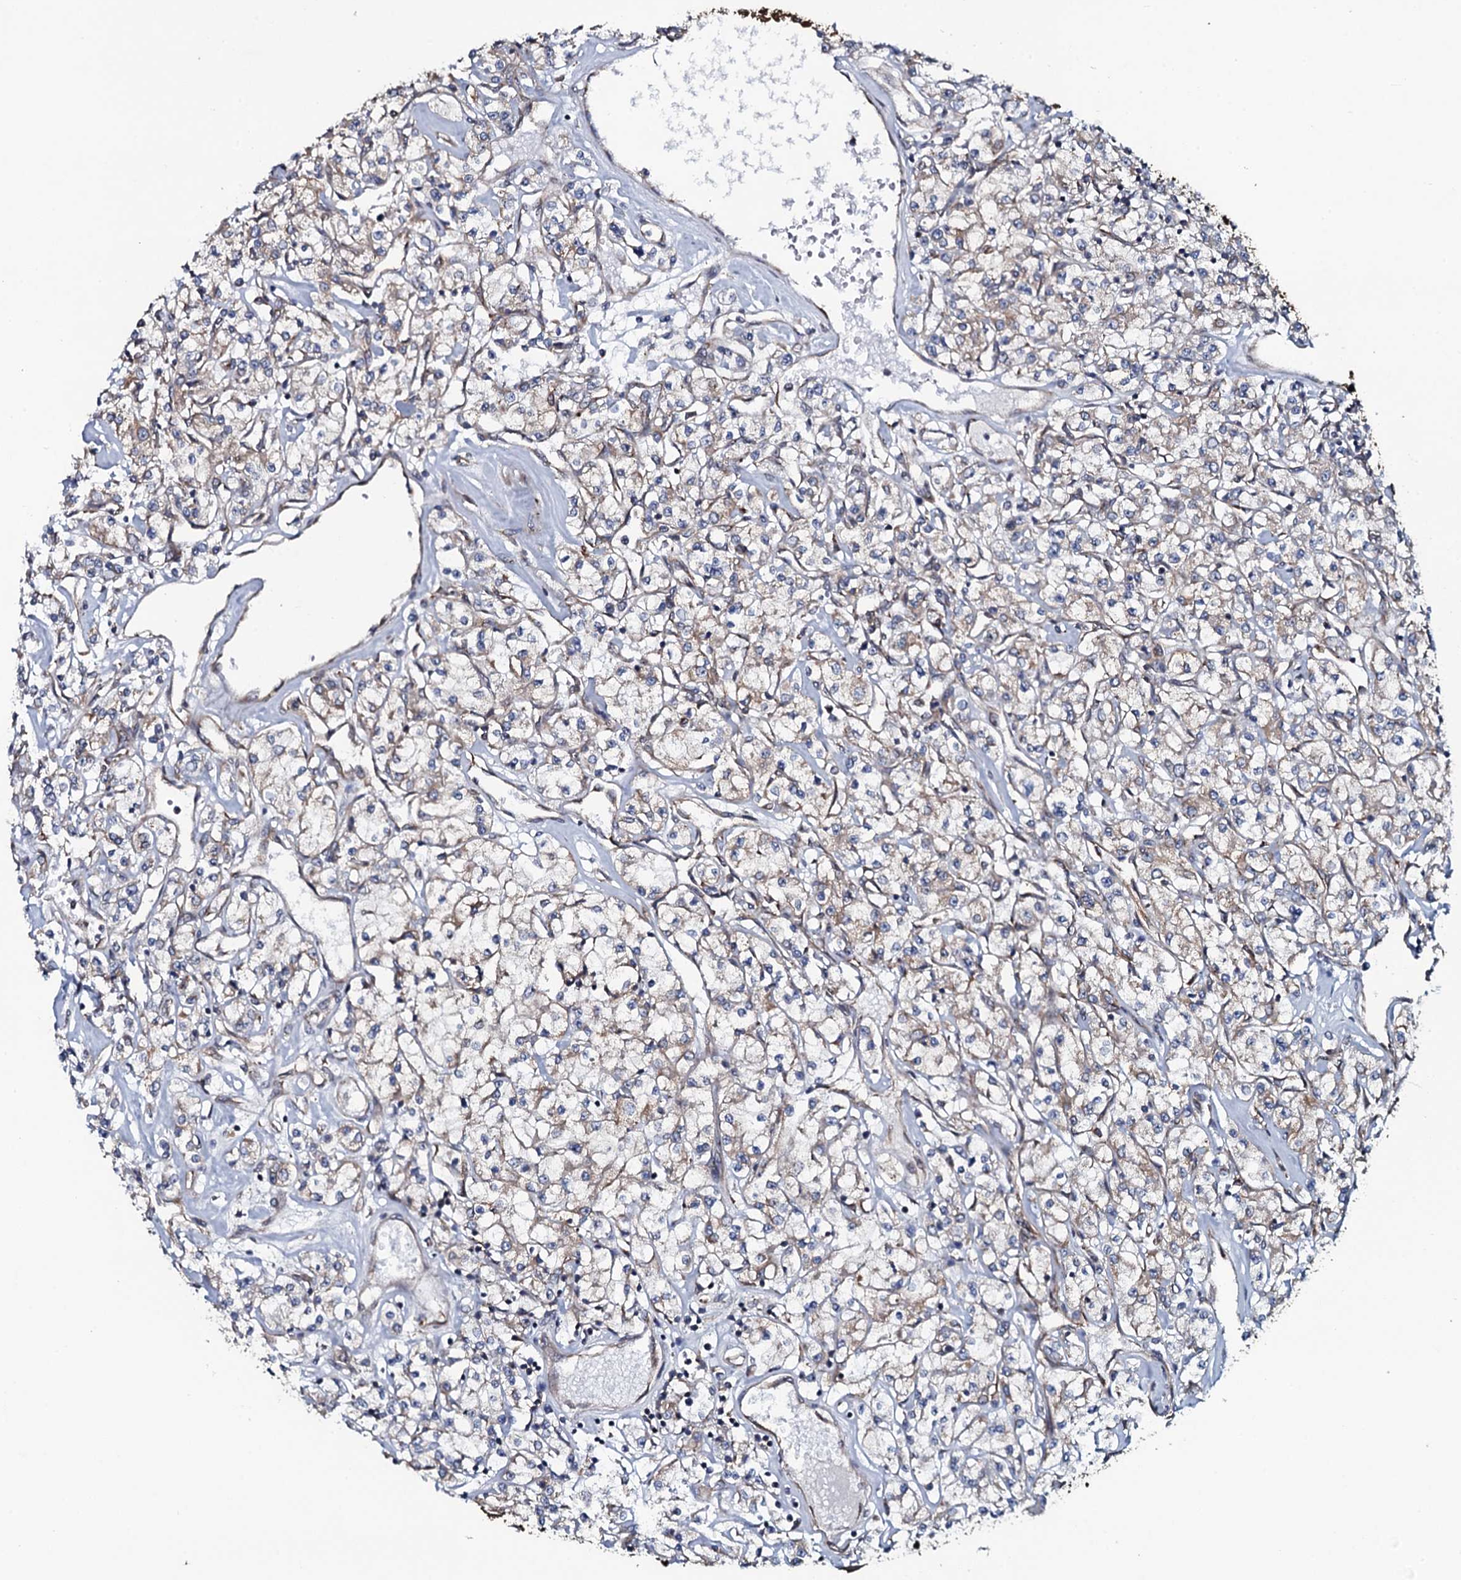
{"staining": {"intensity": "weak", "quantity": "<25%", "location": "cytoplasmic/membranous"}, "tissue": "renal cancer", "cell_type": "Tumor cells", "image_type": "cancer", "snomed": [{"axis": "morphology", "description": "Adenocarcinoma, NOS"}, {"axis": "topography", "description": "Kidney"}], "caption": "Micrograph shows no protein staining in tumor cells of renal cancer tissue. The staining was performed using DAB to visualize the protein expression in brown, while the nuclei were stained in blue with hematoxylin (Magnification: 20x).", "gene": "TMEM151A", "patient": {"sex": "female", "age": 59}}